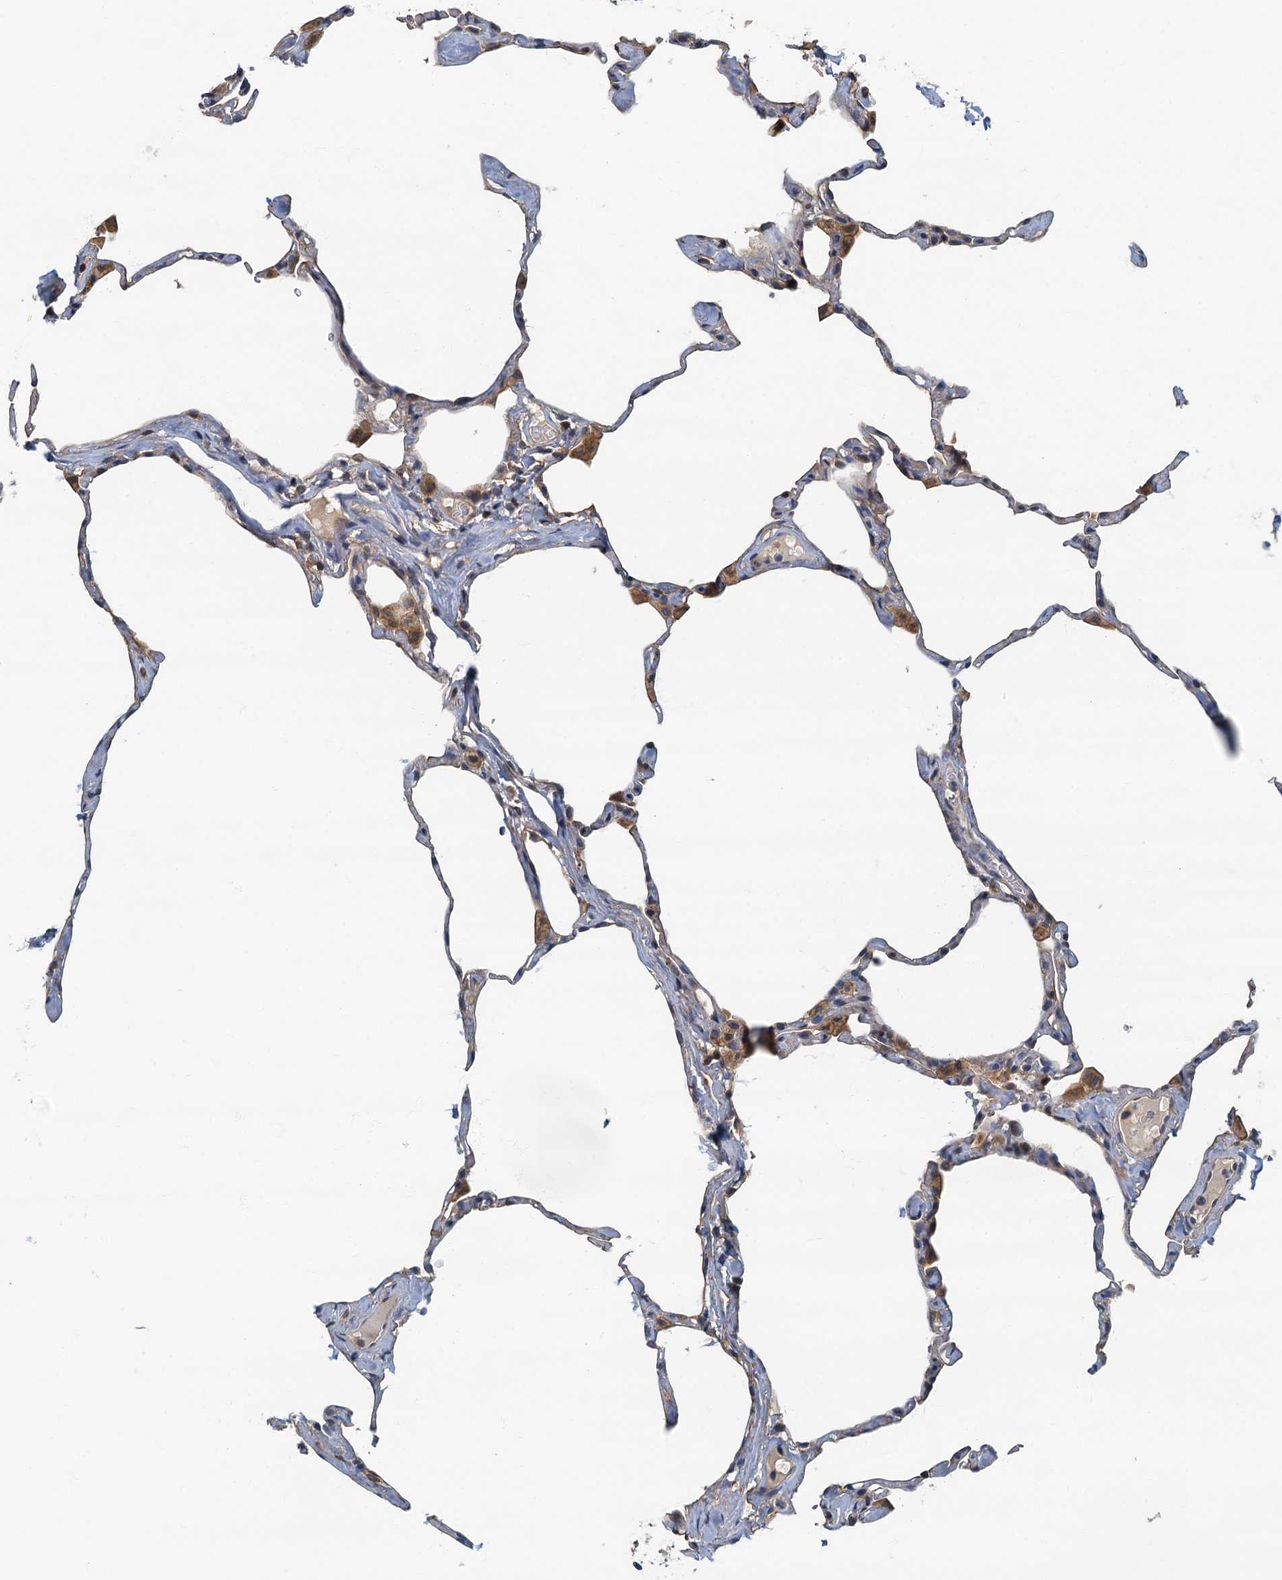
{"staining": {"intensity": "negative", "quantity": "none", "location": "none"}, "tissue": "lung", "cell_type": "Alveolar cells", "image_type": "normal", "snomed": [{"axis": "morphology", "description": "Normal tissue, NOS"}, {"axis": "topography", "description": "Lung"}], "caption": "This is an immunohistochemistry (IHC) micrograph of normal lung. There is no expression in alveolar cells.", "gene": "CKAP2L", "patient": {"sex": "male", "age": 65}}